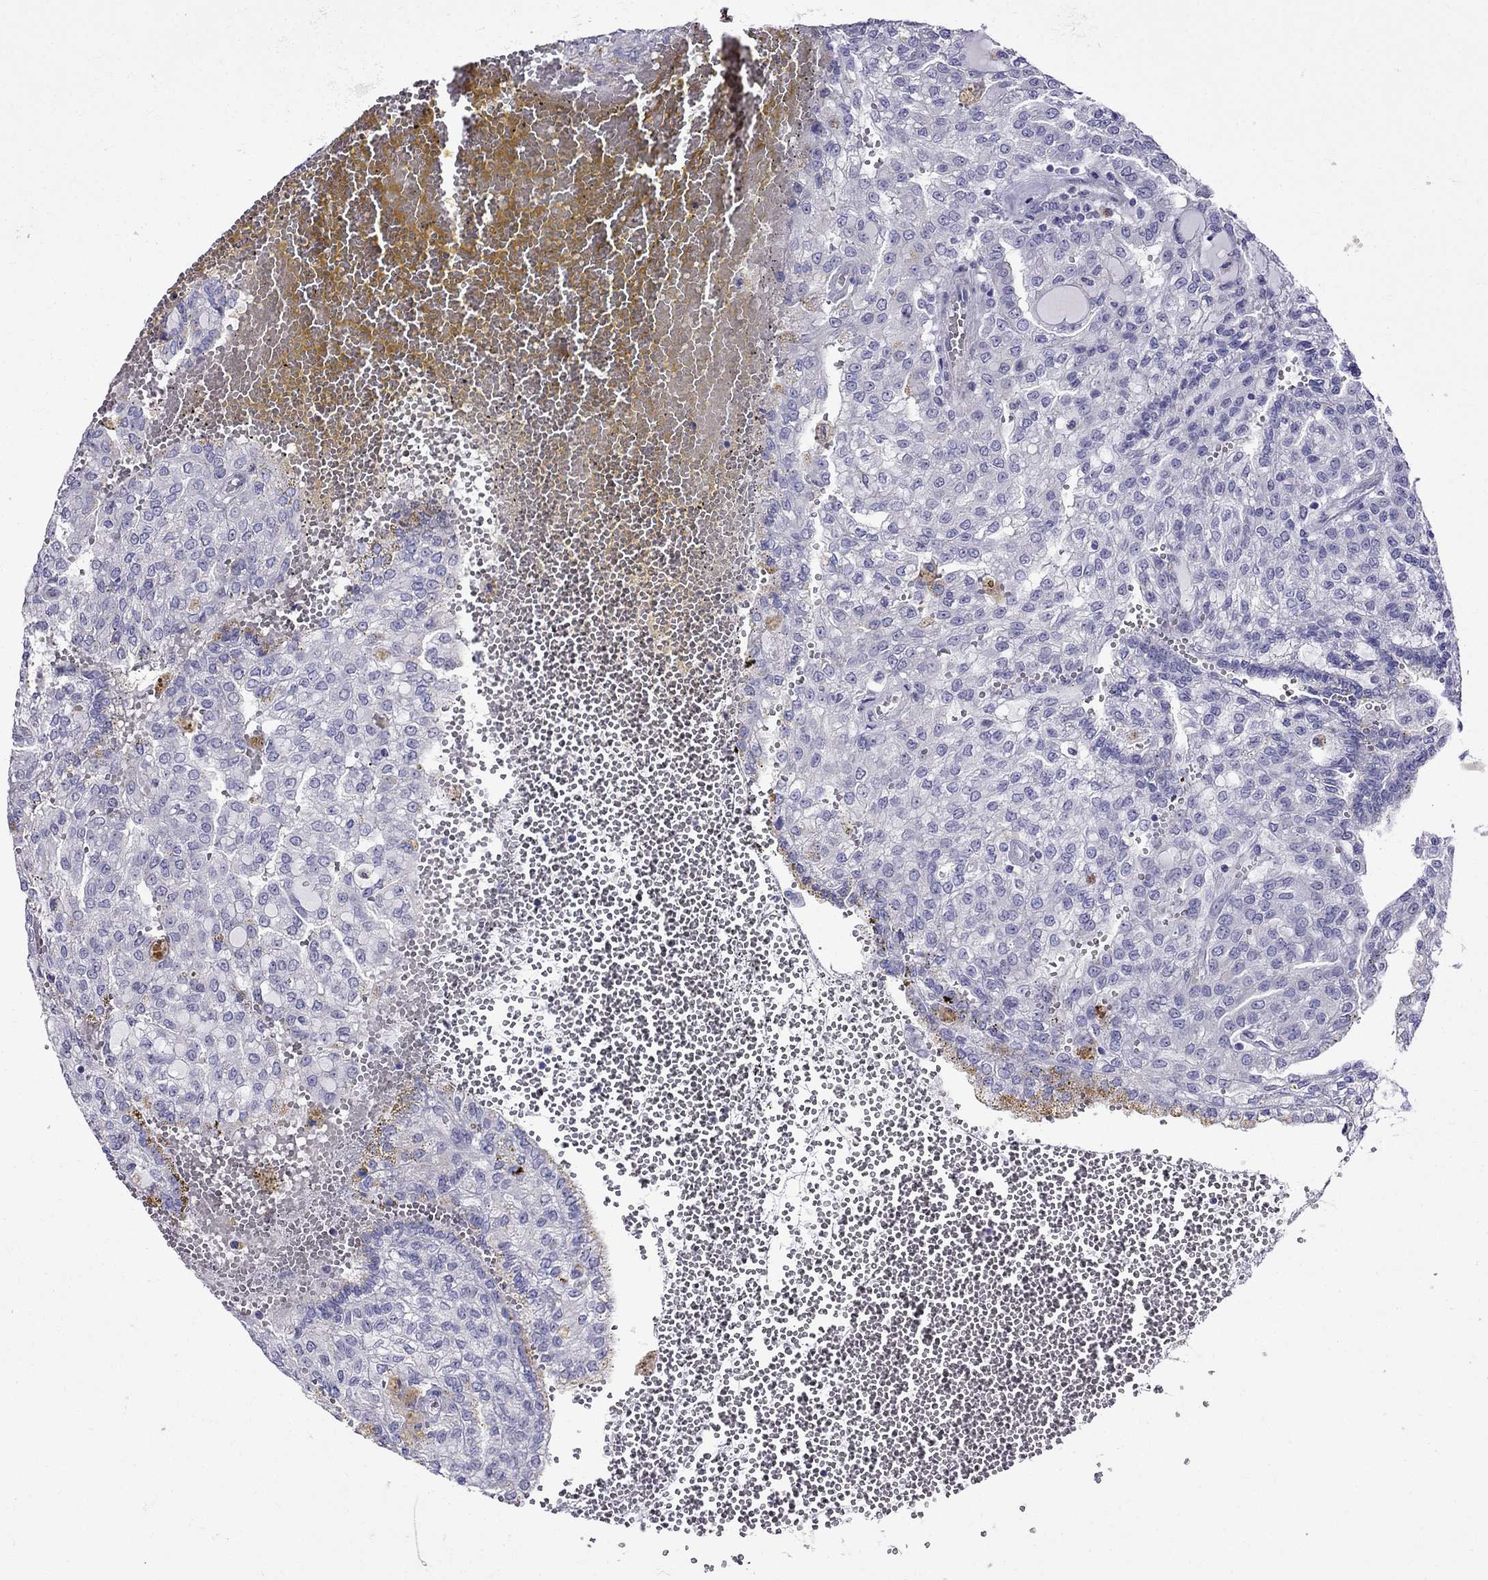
{"staining": {"intensity": "negative", "quantity": "none", "location": "none"}, "tissue": "renal cancer", "cell_type": "Tumor cells", "image_type": "cancer", "snomed": [{"axis": "morphology", "description": "Adenocarcinoma, NOS"}, {"axis": "topography", "description": "Kidney"}], "caption": "There is no significant expression in tumor cells of renal cancer (adenocarcinoma).", "gene": "PATE1", "patient": {"sex": "male", "age": 63}}